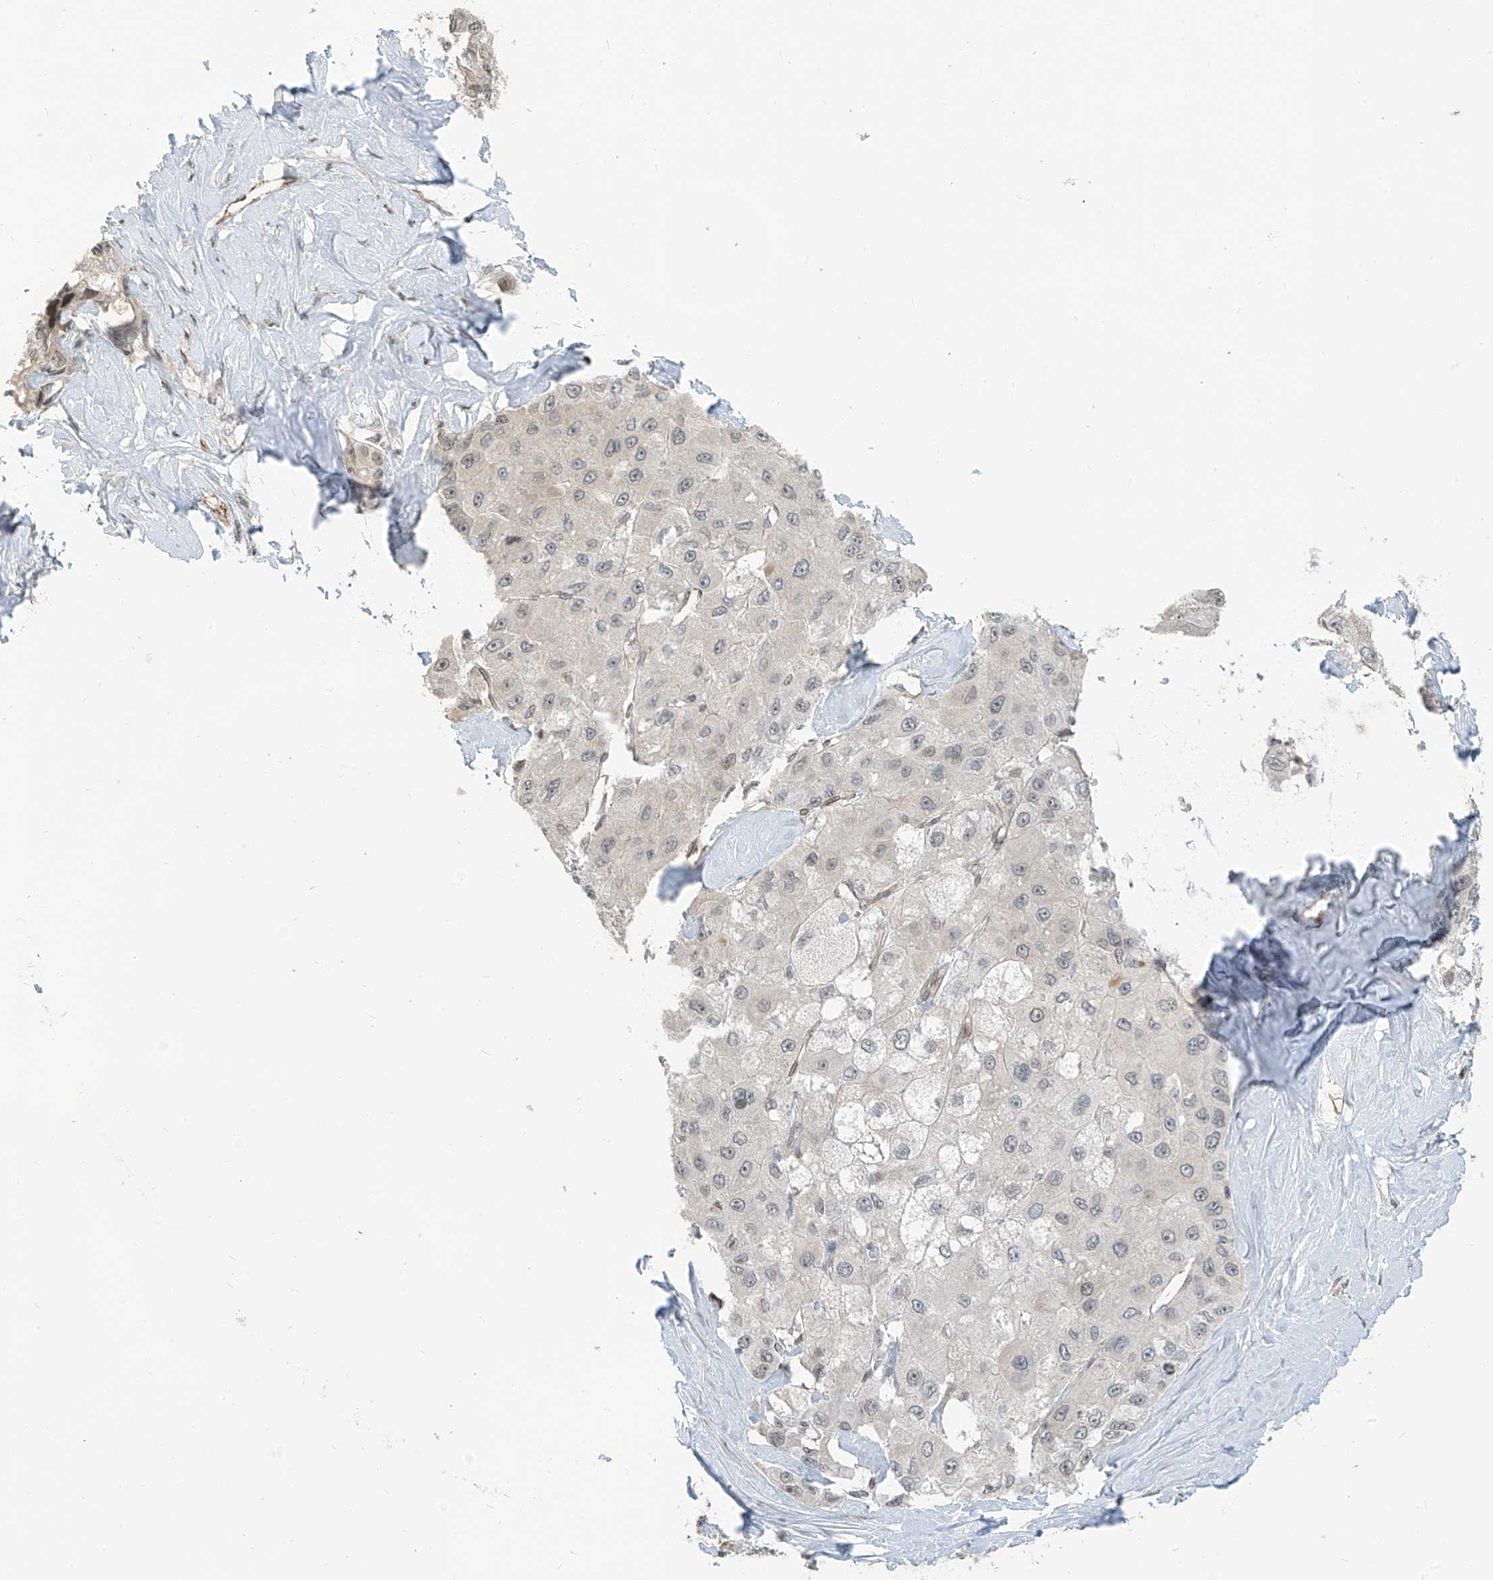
{"staining": {"intensity": "negative", "quantity": "none", "location": "none"}, "tissue": "liver cancer", "cell_type": "Tumor cells", "image_type": "cancer", "snomed": [{"axis": "morphology", "description": "Carcinoma, Hepatocellular, NOS"}, {"axis": "topography", "description": "Liver"}], "caption": "Immunohistochemistry of human liver cancer exhibits no expression in tumor cells. Brightfield microscopy of immunohistochemistry stained with DAB (3,3'-diaminobenzidine) (brown) and hematoxylin (blue), captured at high magnification.", "gene": "METAP1D", "patient": {"sex": "male", "age": 80}}